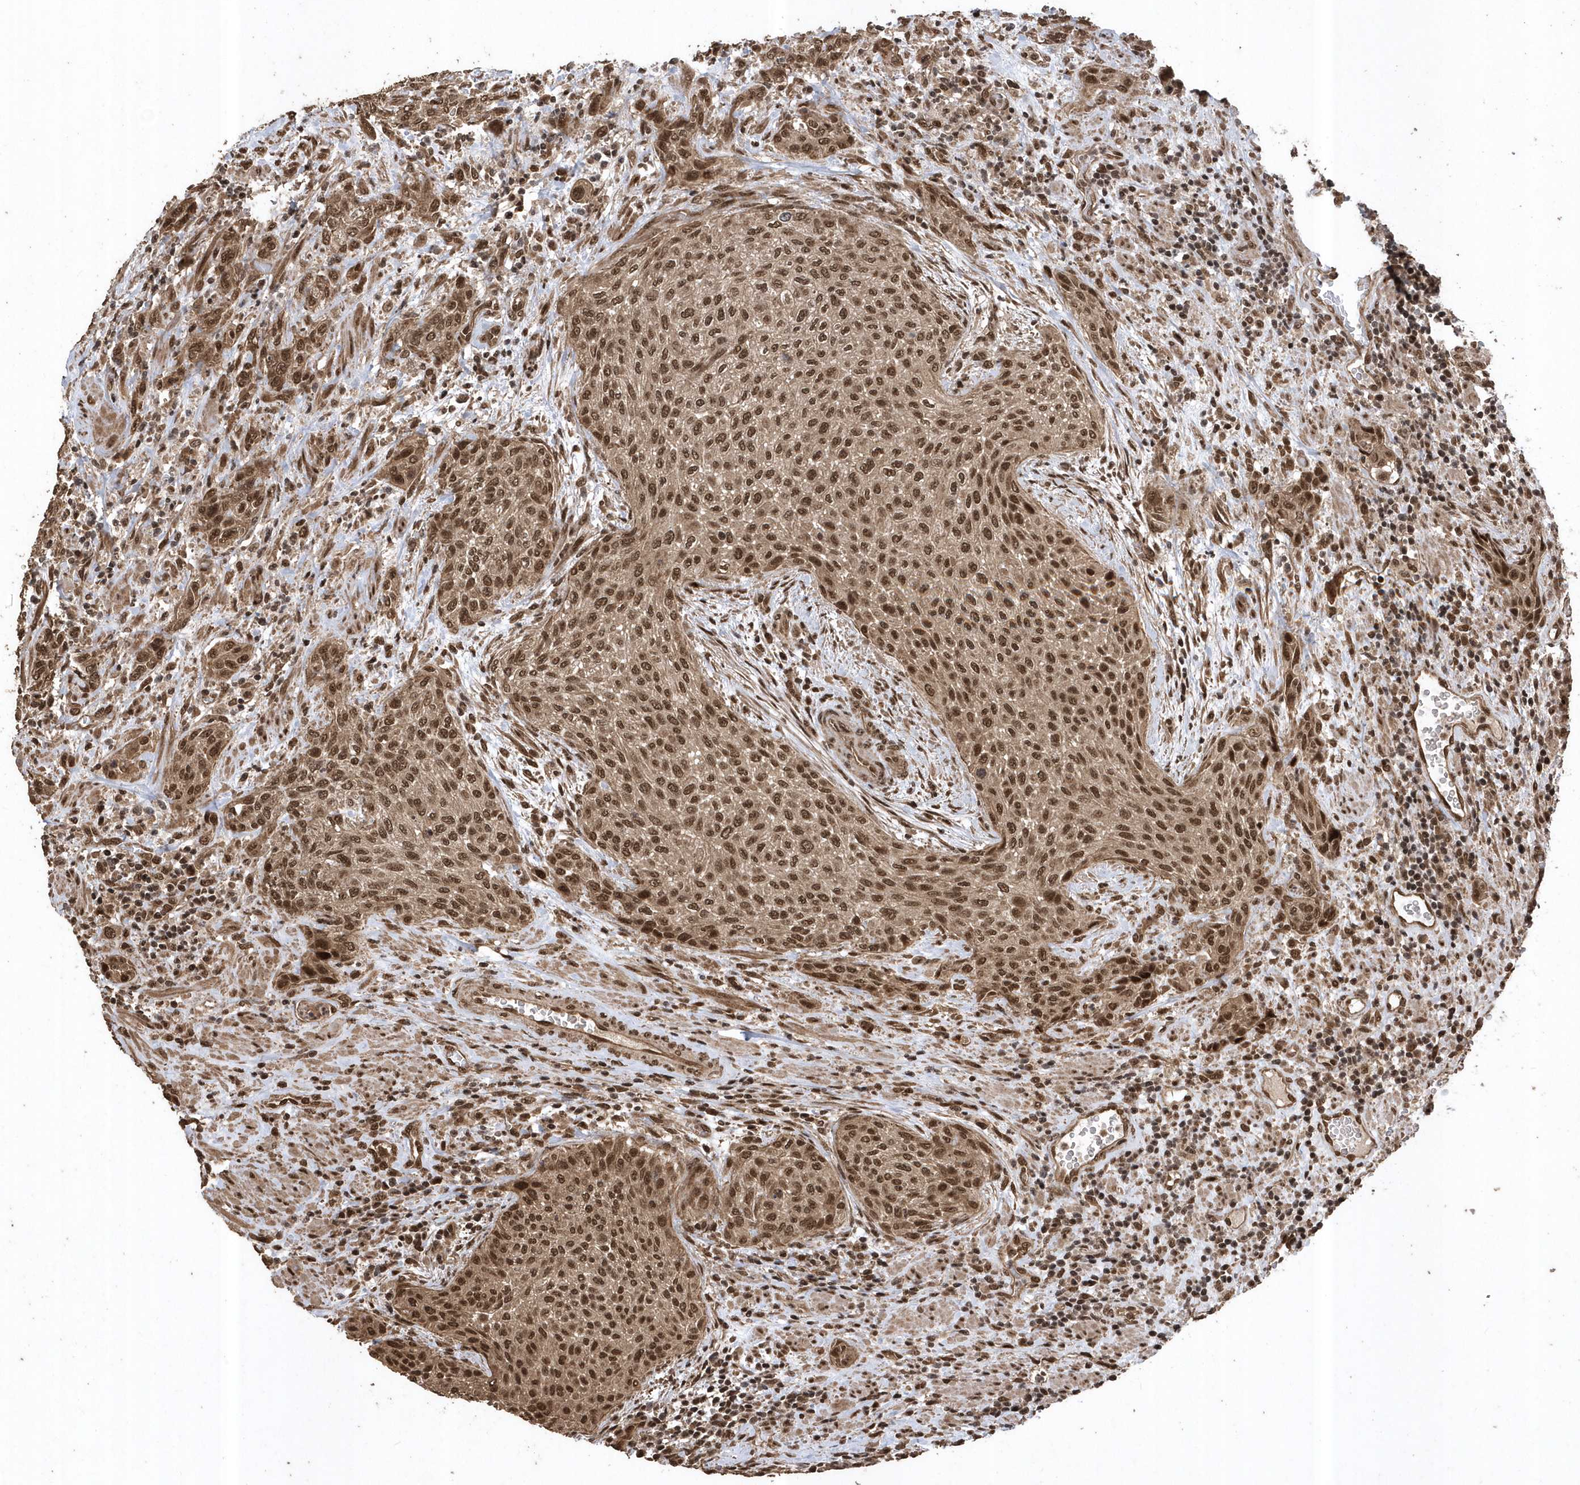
{"staining": {"intensity": "moderate", "quantity": ">75%", "location": "cytoplasmic/membranous,nuclear"}, "tissue": "urothelial cancer", "cell_type": "Tumor cells", "image_type": "cancer", "snomed": [{"axis": "morphology", "description": "Urothelial carcinoma, High grade"}, {"axis": "topography", "description": "Urinary bladder"}], "caption": "Tumor cells demonstrate moderate cytoplasmic/membranous and nuclear expression in approximately >75% of cells in urothelial carcinoma (high-grade).", "gene": "INTS12", "patient": {"sex": "male", "age": 35}}